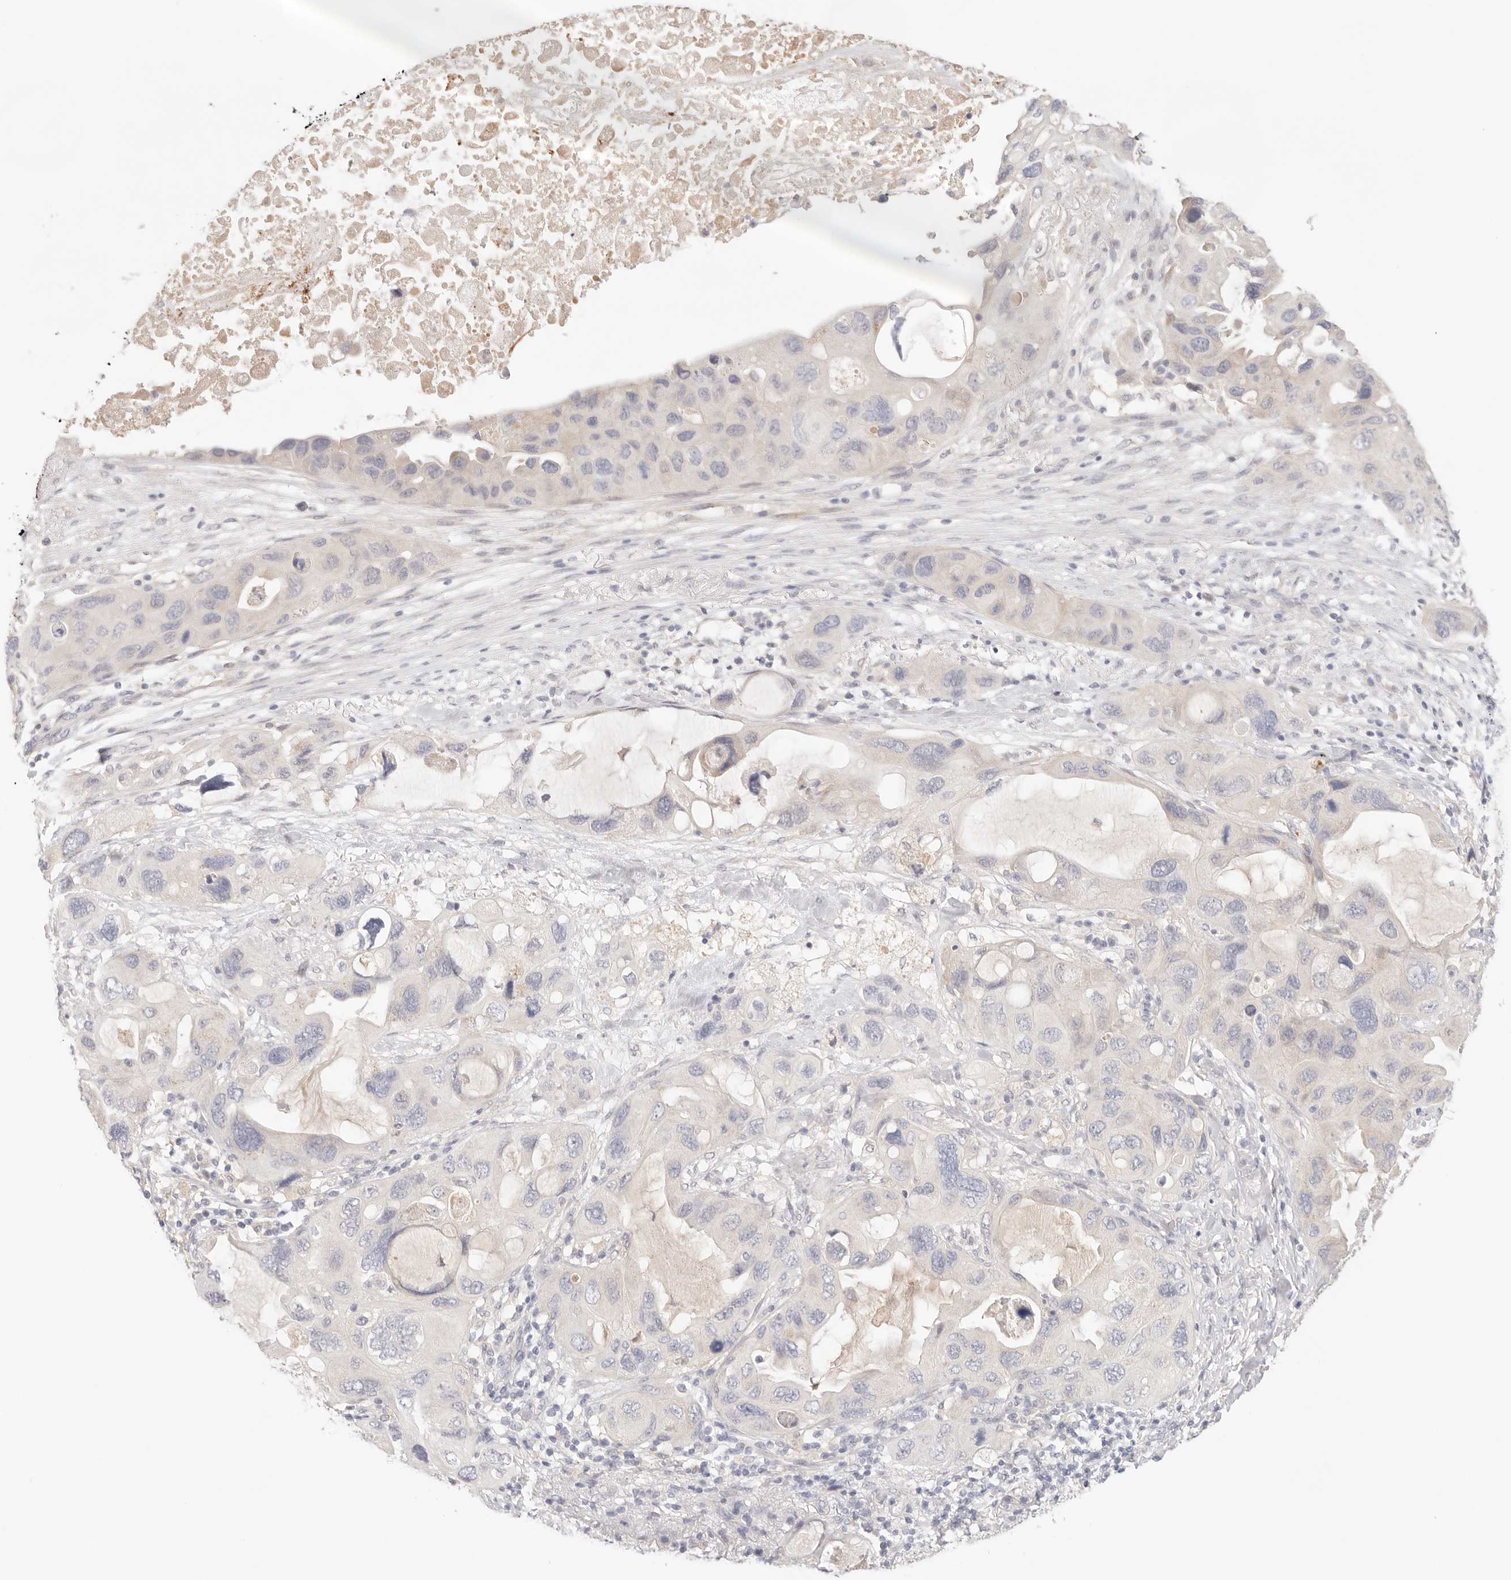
{"staining": {"intensity": "negative", "quantity": "none", "location": "none"}, "tissue": "lung cancer", "cell_type": "Tumor cells", "image_type": "cancer", "snomed": [{"axis": "morphology", "description": "Squamous cell carcinoma, NOS"}, {"axis": "topography", "description": "Lung"}], "caption": "Immunohistochemistry (IHC) histopathology image of human squamous cell carcinoma (lung) stained for a protein (brown), which shows no staining in tumor cells. (Brightfield microscopy of DAB IHC at high magnification).", "gene": "SPHK1", "patient": {"sex": "female", "age": 73}}